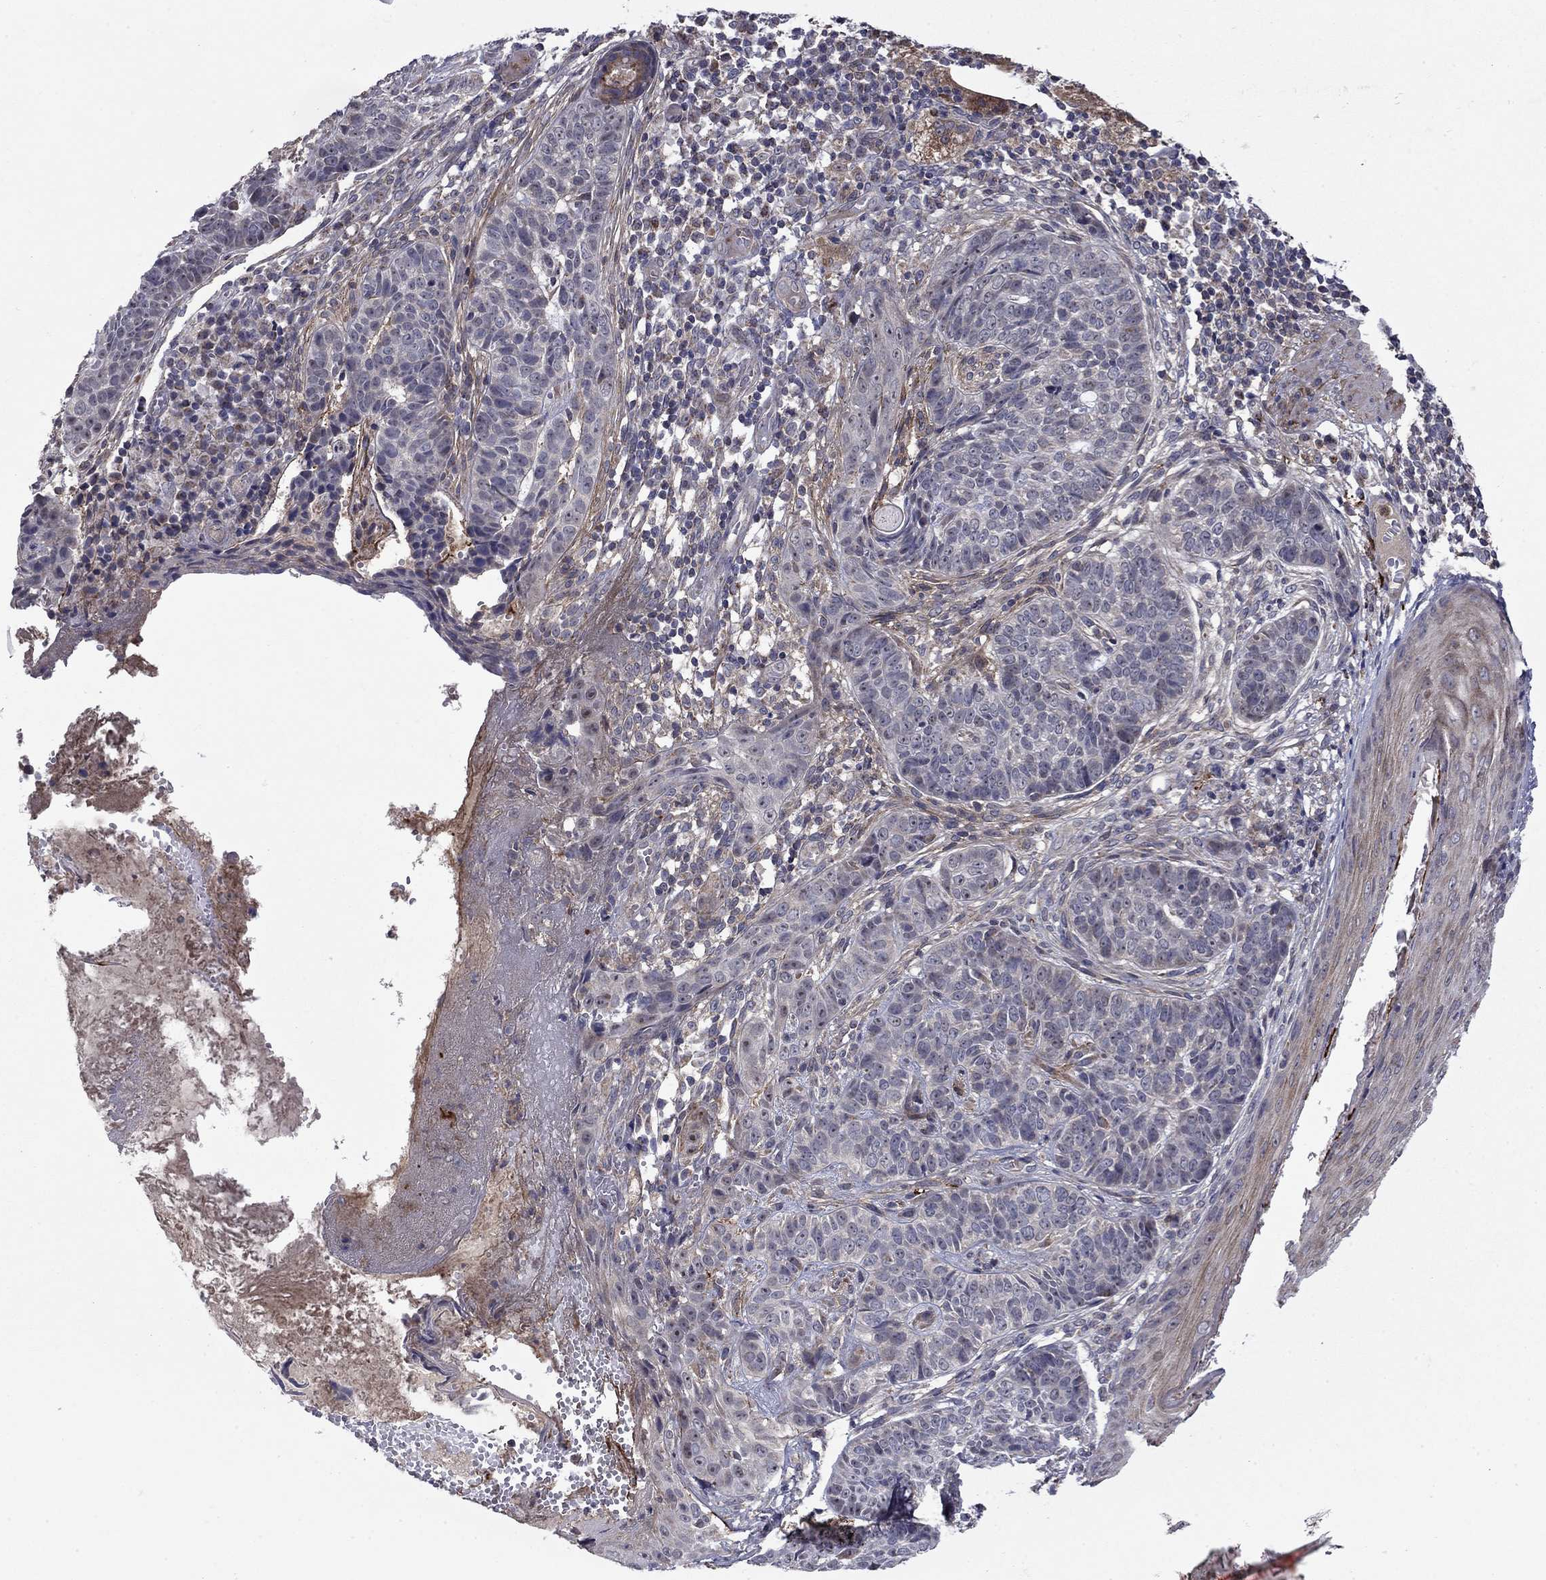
{"staining": {"intensity": "negative", "quantity": "none", "location": "none"}, "tissue": "skin cancer", "cell_type": "Tumor cells", "image_type": "cancer", "snomed": [{"axis": "morphology", "description": "Basal cell carcinoma"}, {"axis": "topography", "description": "Skin"}], "caption": "Human basal cell carcinoma (skin) stained for a protein using immunohistochemistry exhibits no staining in tumor cells.", "gene": "DOP1B", "patient": {"sex": "female", "age": 69}}